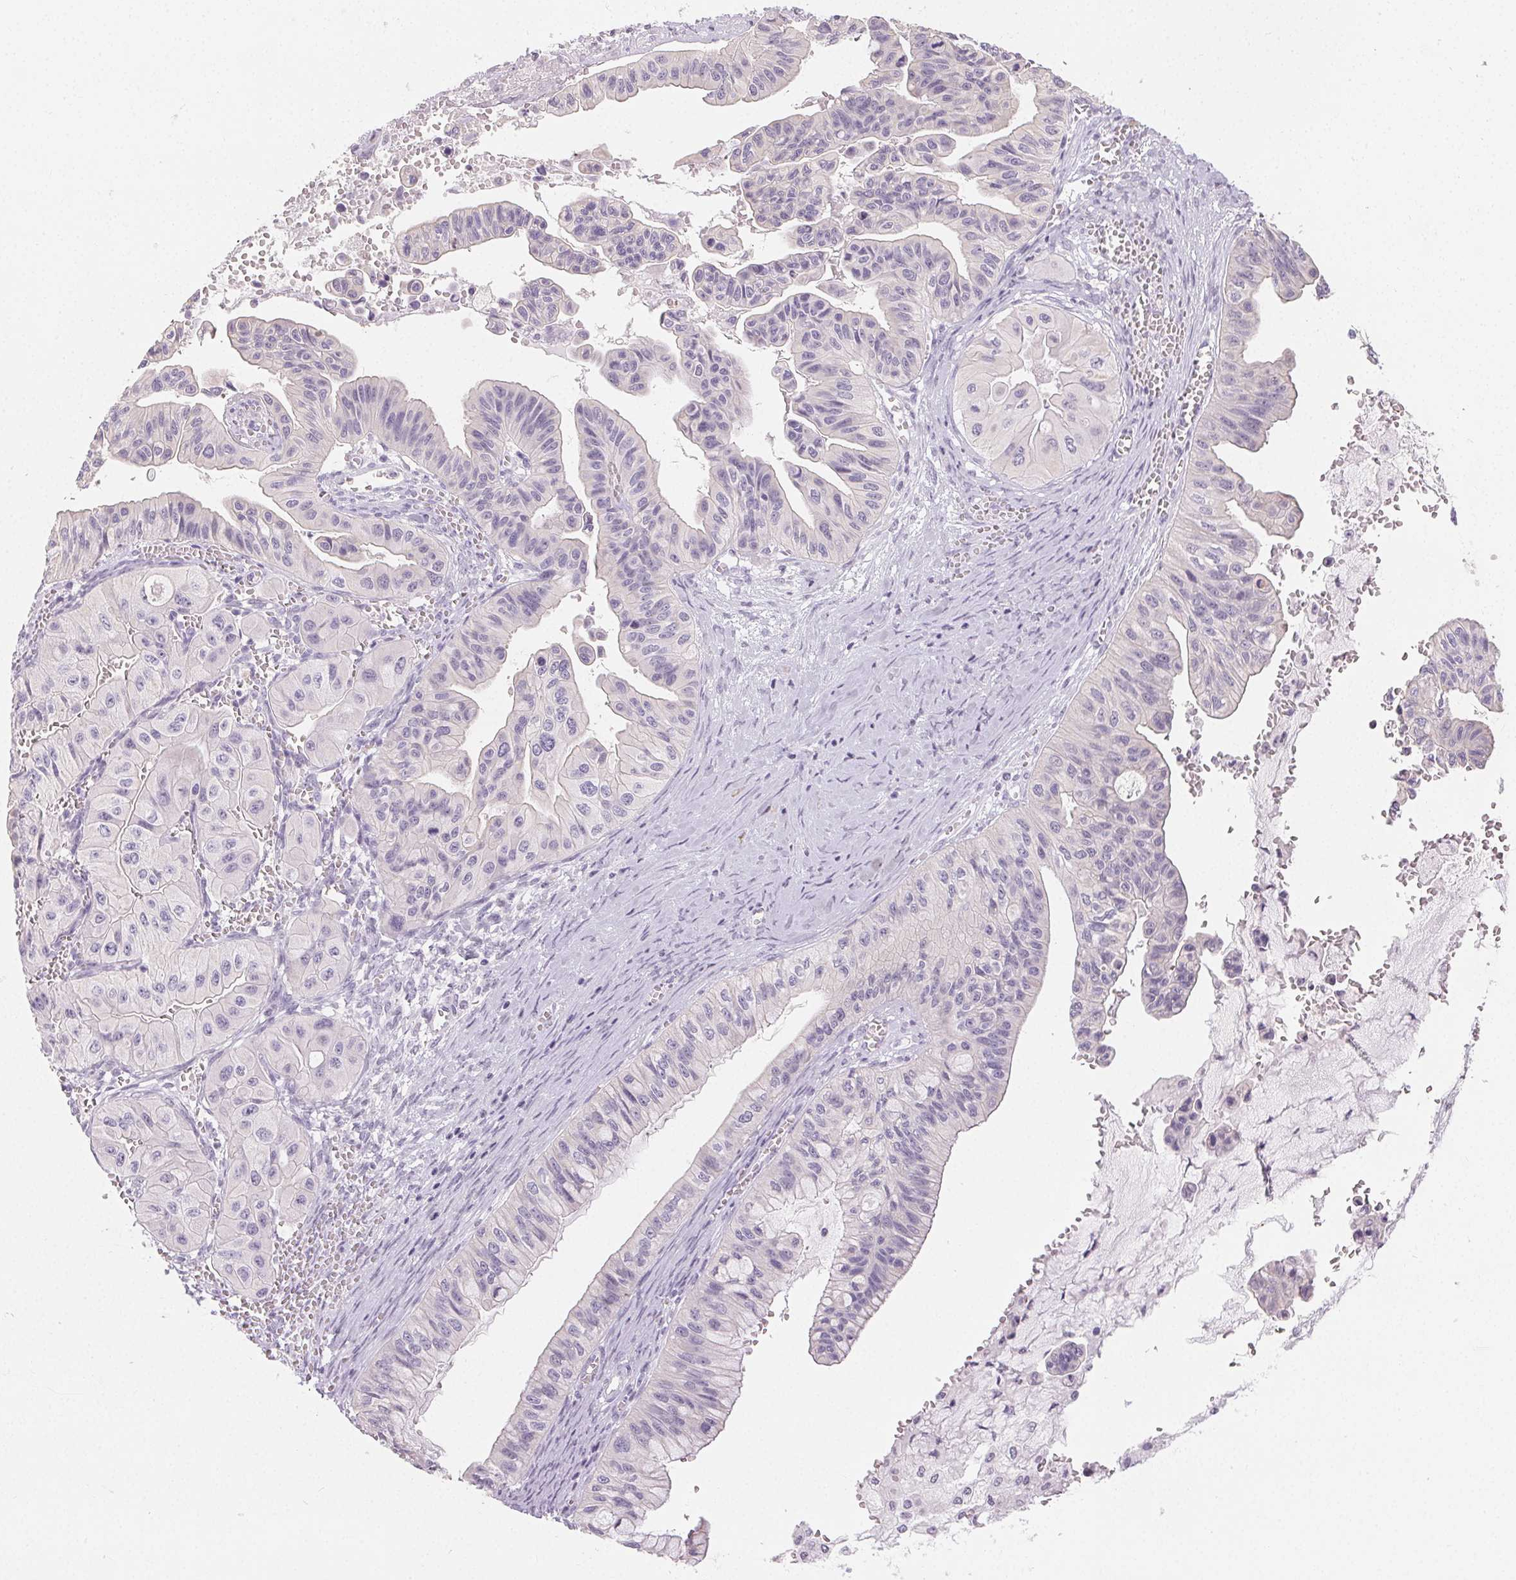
{"staining": {"intensity": "negative", "quantity": "none", "location": "none"}, "tissue": "ovarian cancer", "cell_type": "Tumor cells", "image_type": "cancer", "snomed": [{"axis": "morphology", "description": "Cystadenocarcinoma, mucinous, NOS"}, {"axis": "topography", "description": "Ovary"}], "caption": "High power microscopy image of an immunohistochemistry (IHC) histopathology image of mucinous cystadenocarcinoma (ovarian), revealing no significant expression in tumor cells. The staining was performed using DAB to visualize the protein expression in brown, while the nuclei were stained in blue with hematoxylin (Magnification: 20x).", "gene": "SFTPD", "patient": {"sex": "female", "age": 72}}